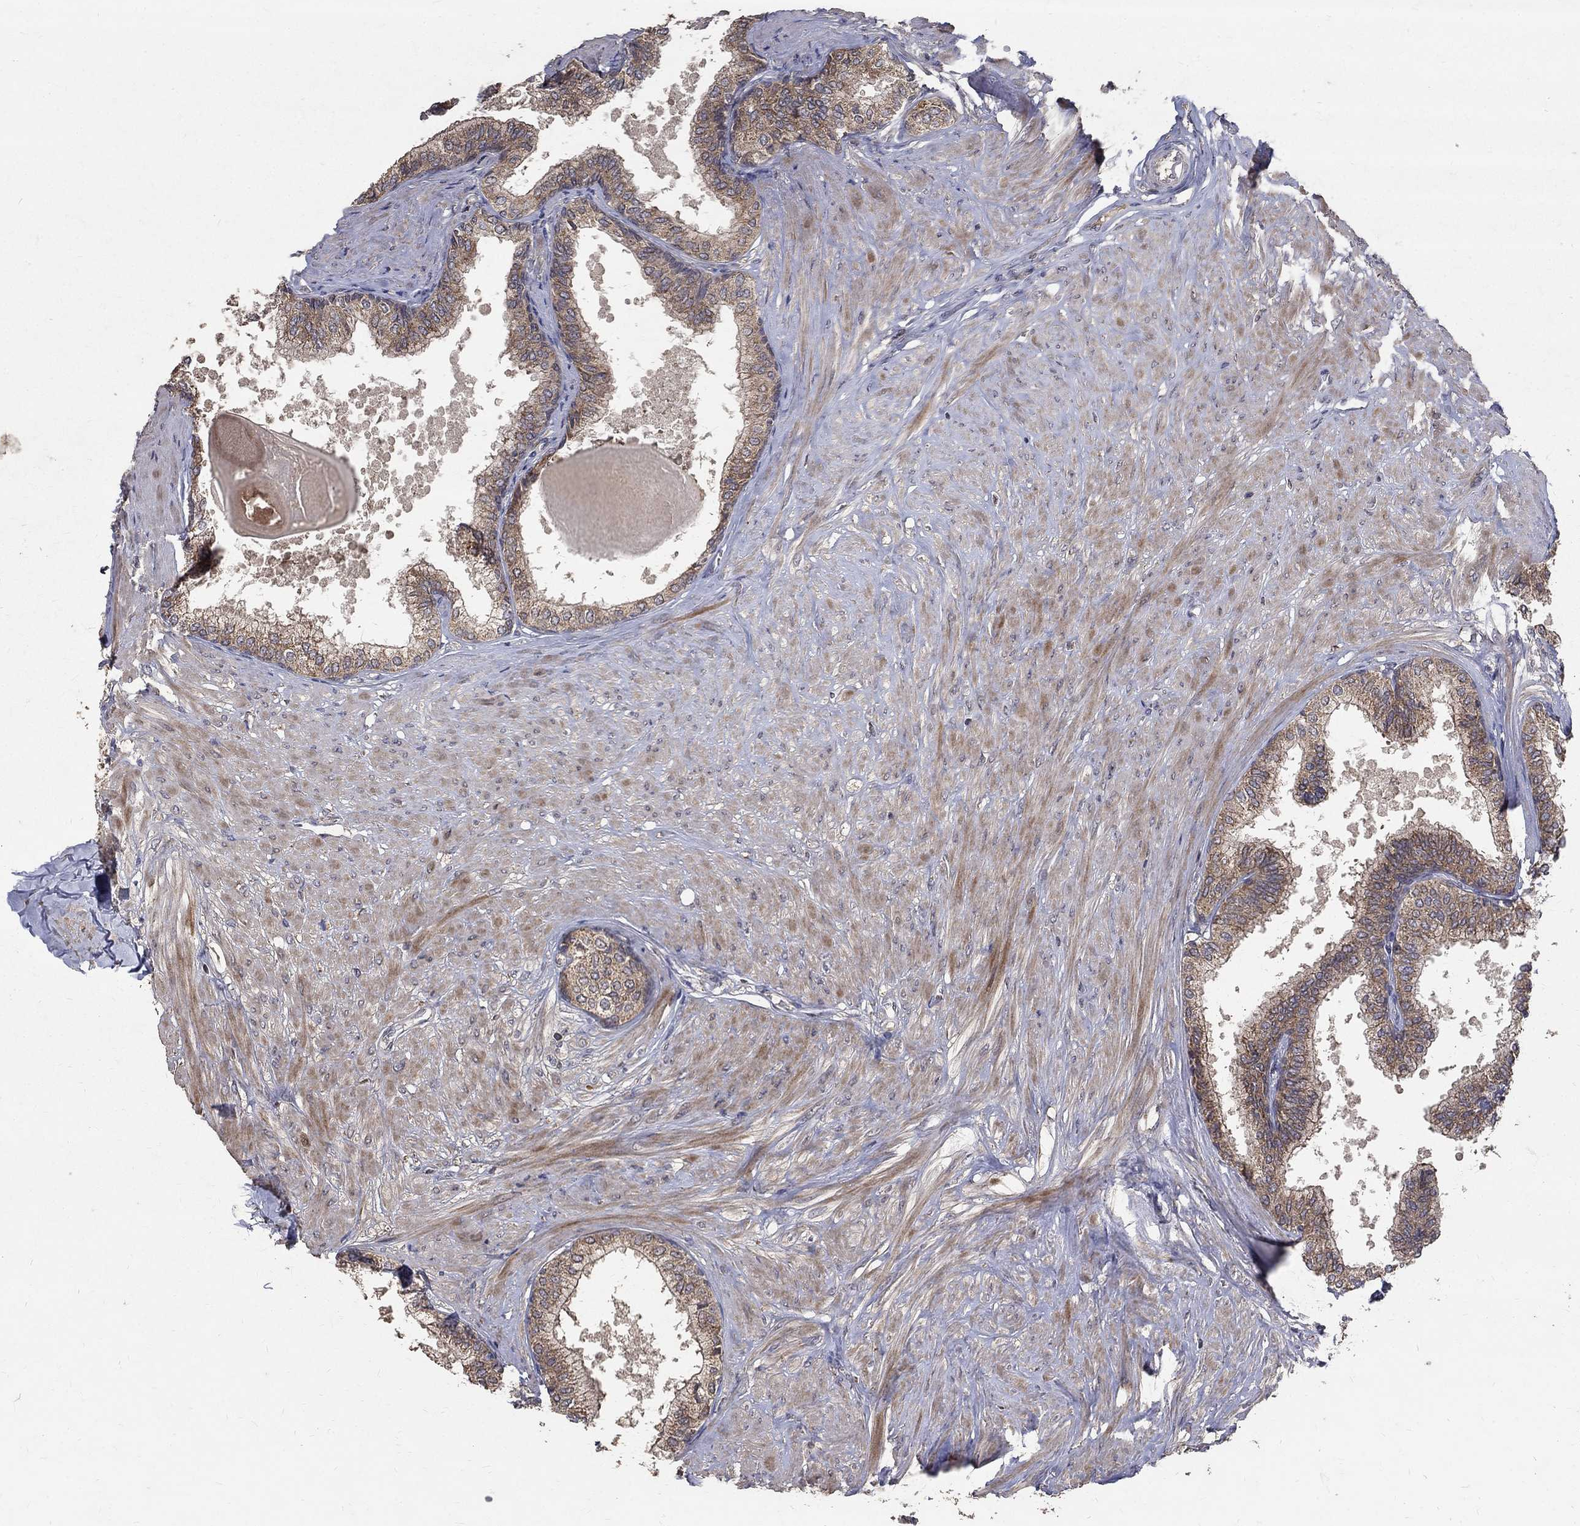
{"staining": {"intensity": "moderate", "quantity": "25%-75%", "location": "cytoplasmic/membranous"}, "tissue": "prostate", "cell_type": "Glandular cells", "image_type": "normal", "snomed": [{"axis": "morphology", "description": "Normal tissue, NOS"}, {"axis": "topography", "description": "Prostate"}], "caption": "Protein expression by immunohistochemistry displays moderate cytoplasmic/membranous staining in approximately 25%-75% of glandular cells in unremarkable prostate.", "gene": "C17orf75", "patient": {"sex": "male", "age": 63}}